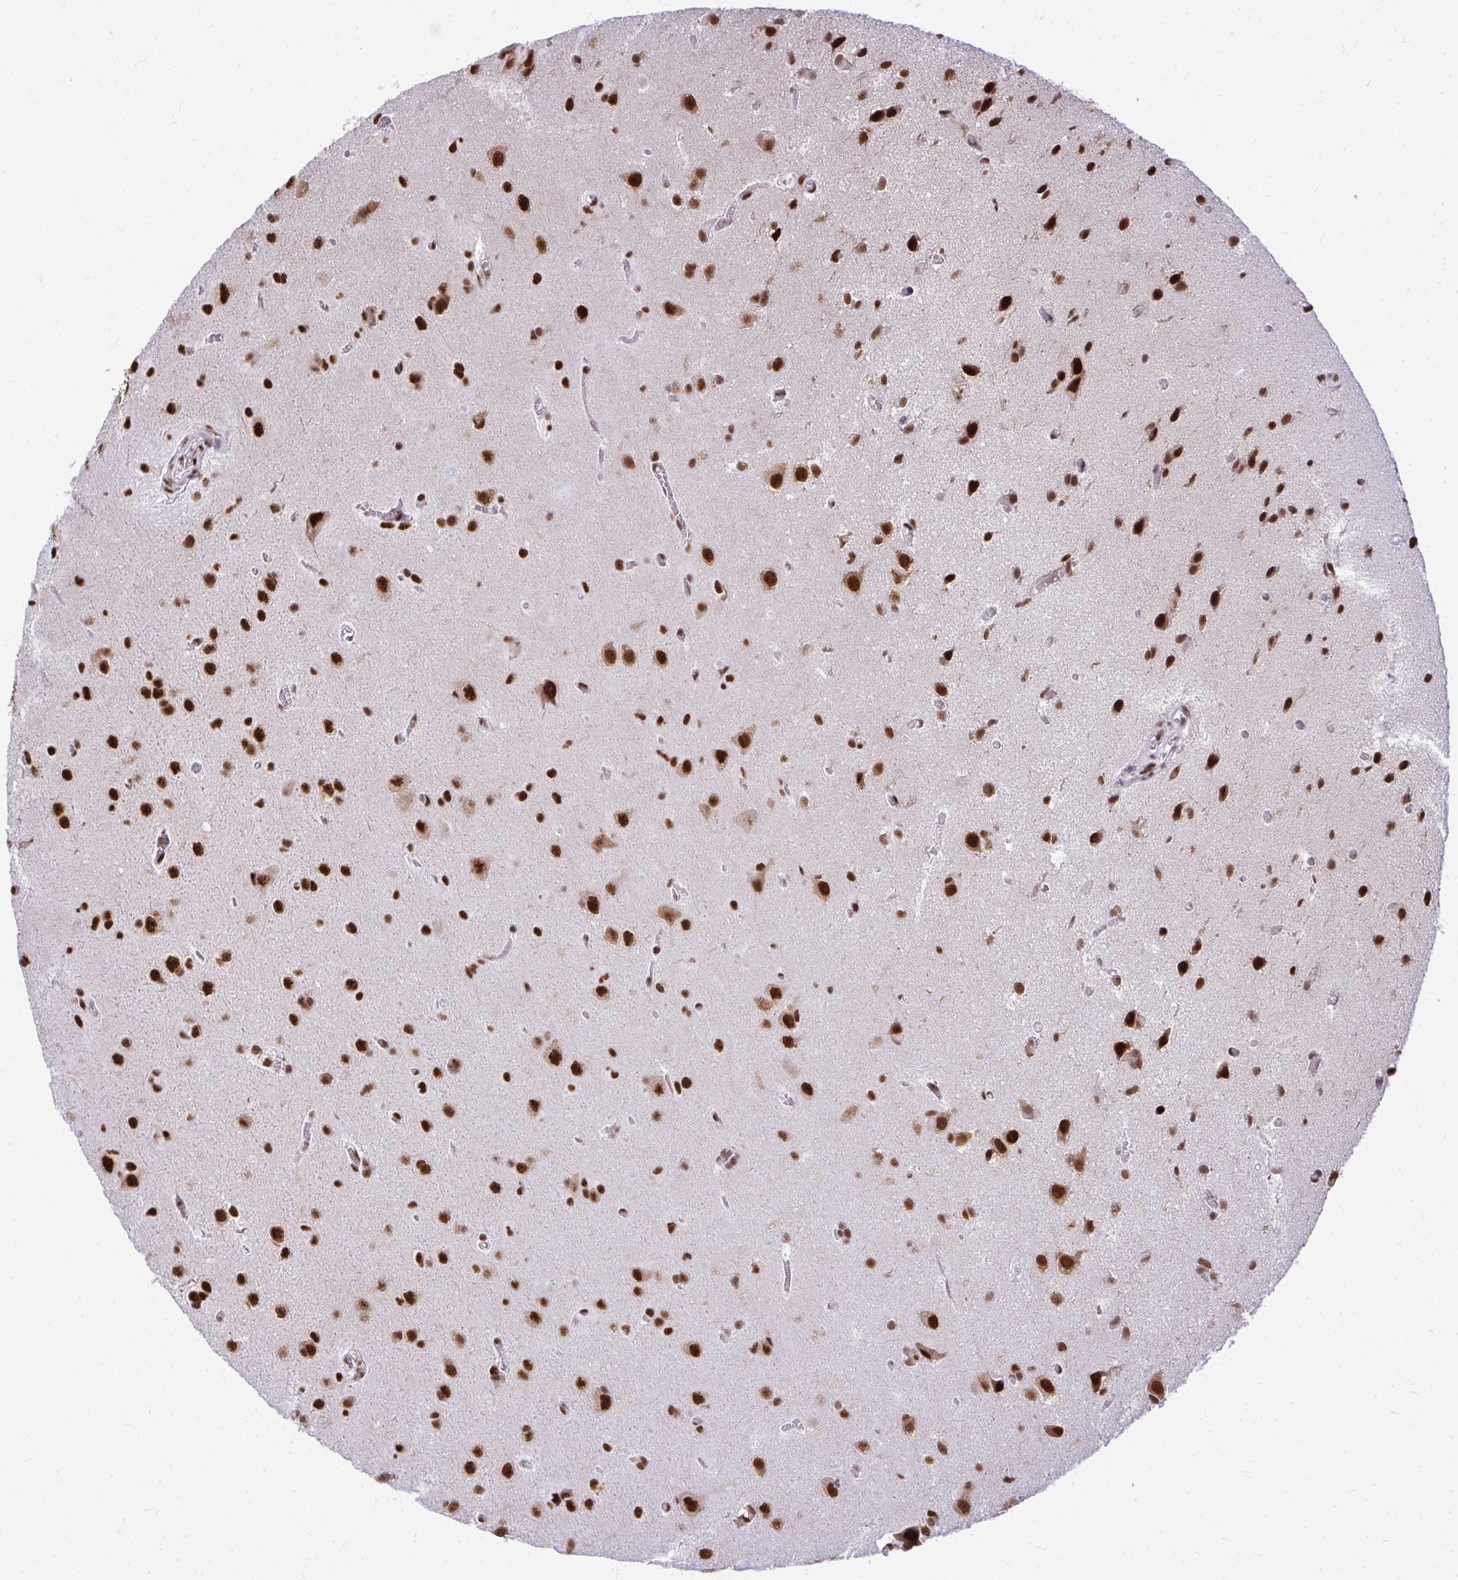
{"staining": {"intensity": "strong", "quantity": ">75%", "location": "nuclear"}, "tissue": "glioma", "cell_type": "Tumor cells", "image_type": "cancer", "snomed": [{"axis": "morphology", "description": "Glioma, malignant, Low grade"}, {"axis": "topography", "description": "Brain"}], "caption": "Immunohistochemical staining of human glioma exhibits high levels of strong nuclear staining in approximately >75% of tumor cells. Ihc stains the protein in brown and the nuclei are stained blue.", "gene": "PRPF19", "patient": {"sex": "male", "age": 58}}